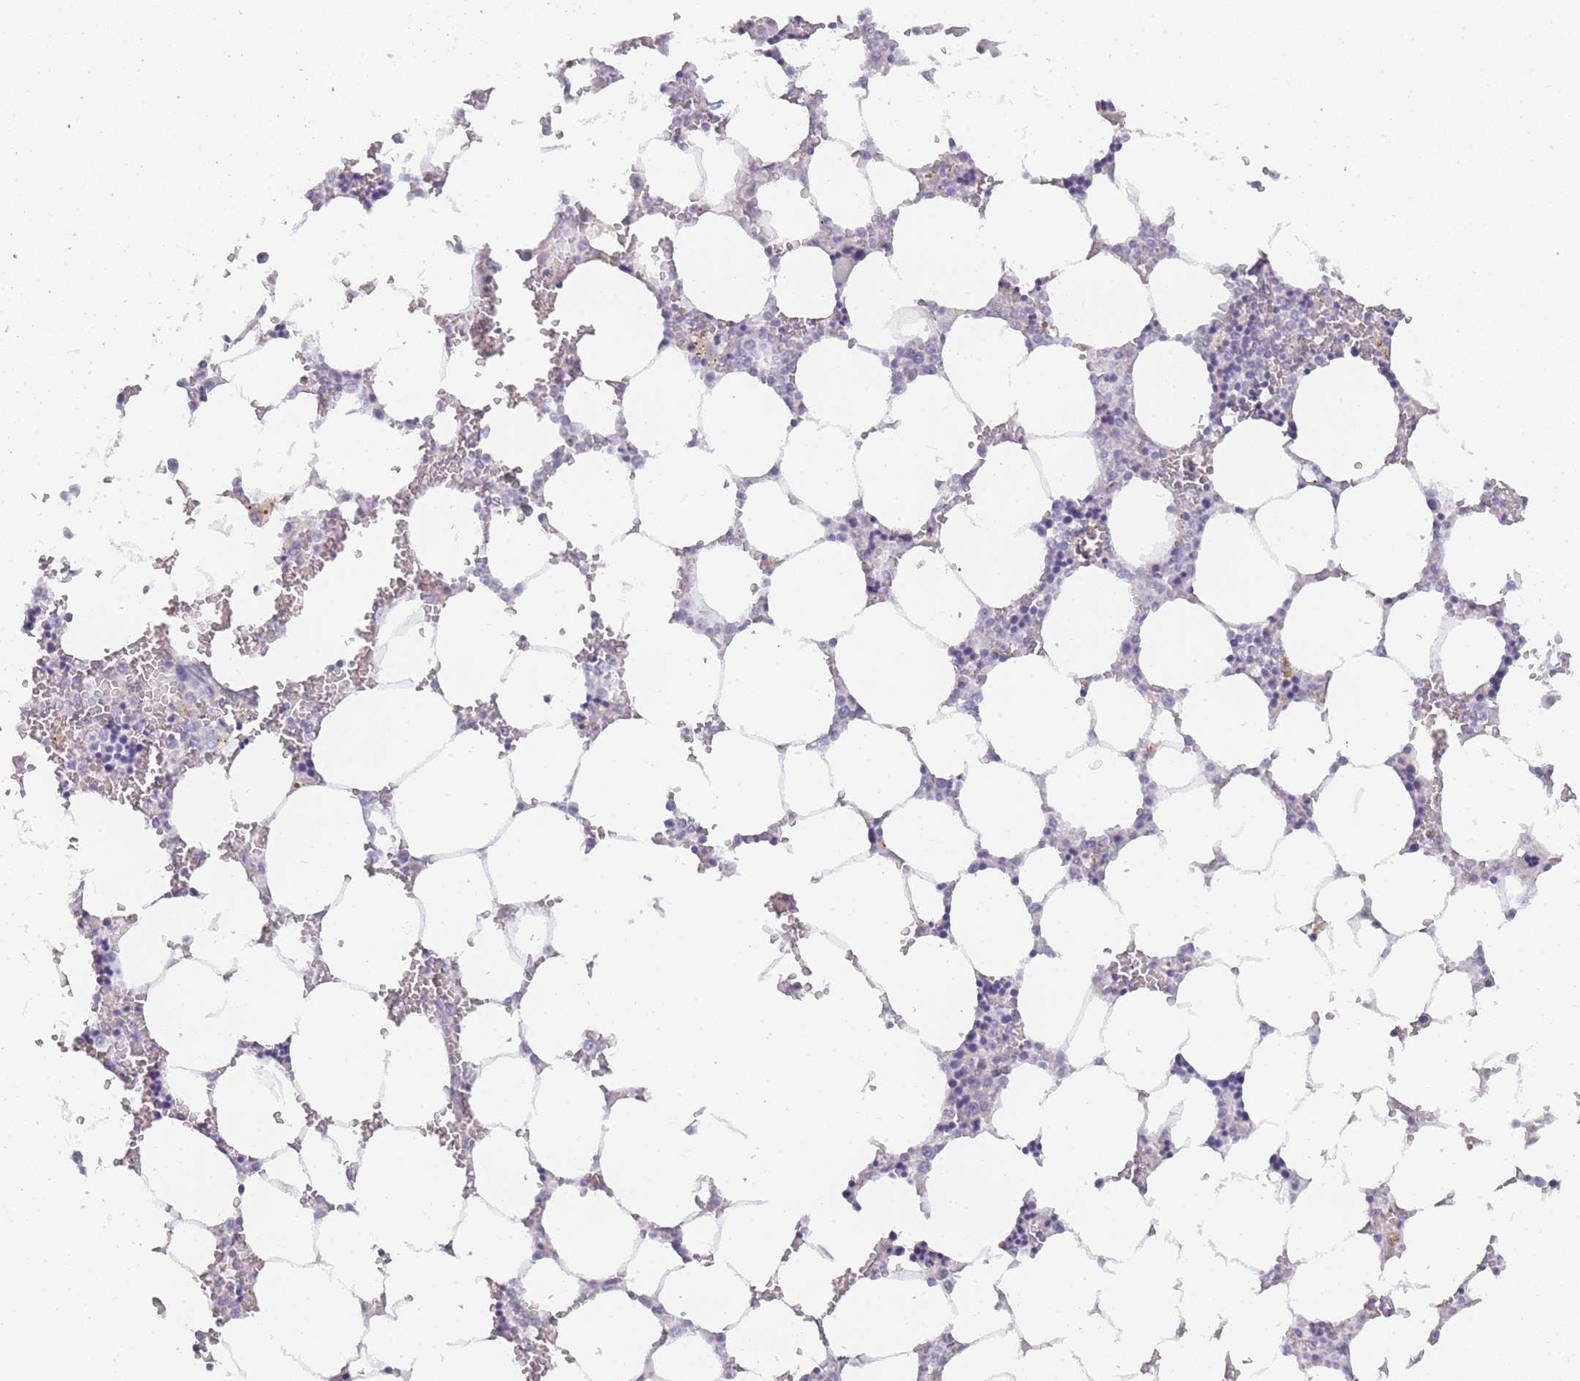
{"staining": {"intensity": "negative", "quantity": "none", "location": "none"}, "tissue": "bone marrow", "cell_type": "Hematopoietic cells", "image_type": "normal", "snomed": [{"axis": "morphology", "description": "Normal tissue, NOS"}, {"axis": "topography", "description": "Bone marrow"}], "caption": "DAB (3,3'-diaminobenzidine) immunohistochemical staining of benign bone marrow shows no significant staining in hematopoietic cells.", "gene": "INS", "patient": {"sex": "male", "age": 64}}